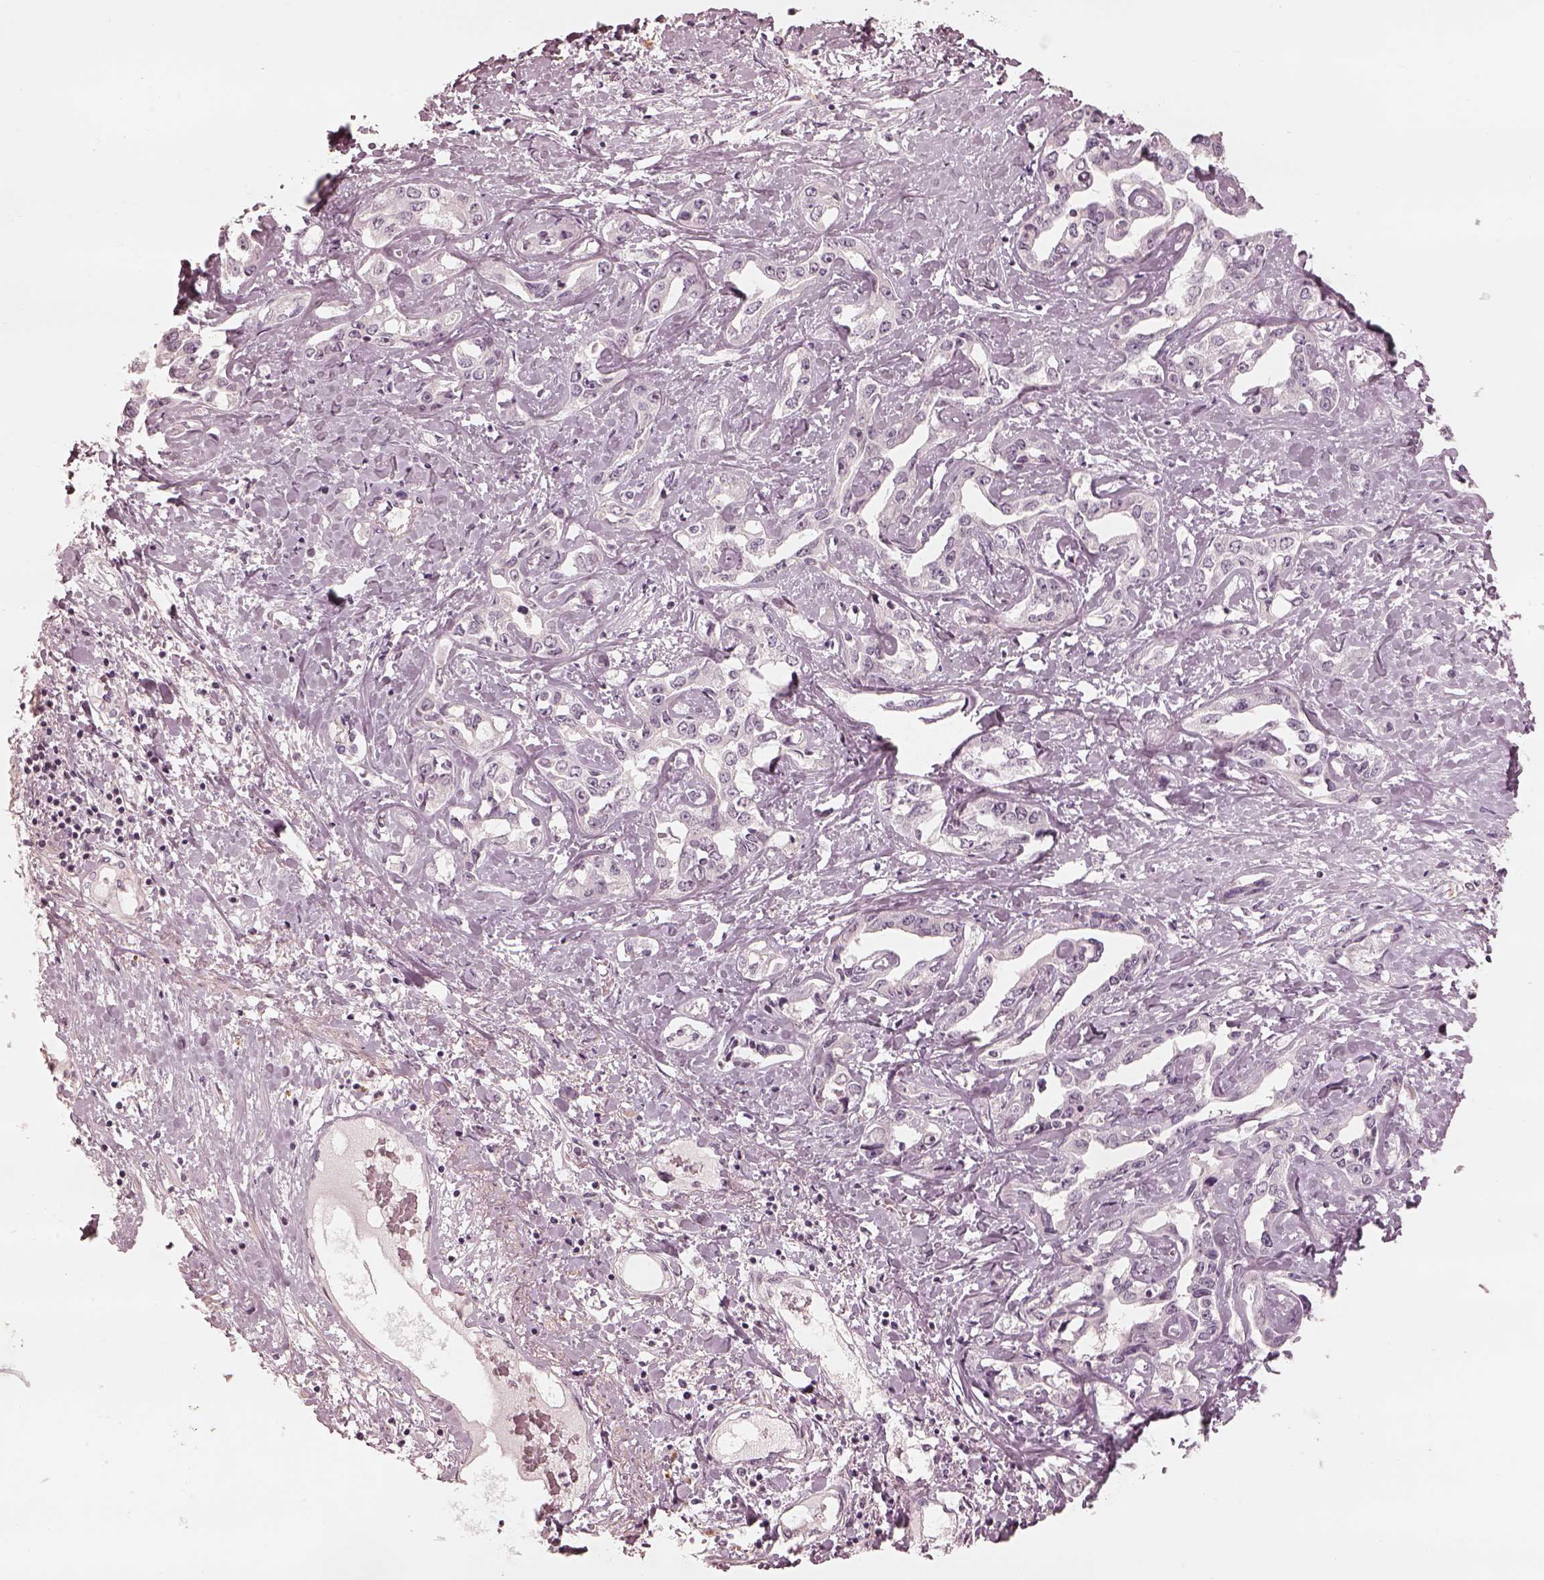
{"staining": {"intensity": "negative", "quantity": "none", "location": "none"}, "tissue": "liver cancer", "cell_type": "Tumor cells", "image_type": "cancer", "snomed": [{"axis": "morphology", "description": "Cholangiocarcinoma"}, {"axis": "topography", "description": "Liver"}], "caption": "A micrograph of human liver cancer is negative for staining in tumor cells.", "gene": "ADRB3", "patient": {"sex": "male", "age": 59}}